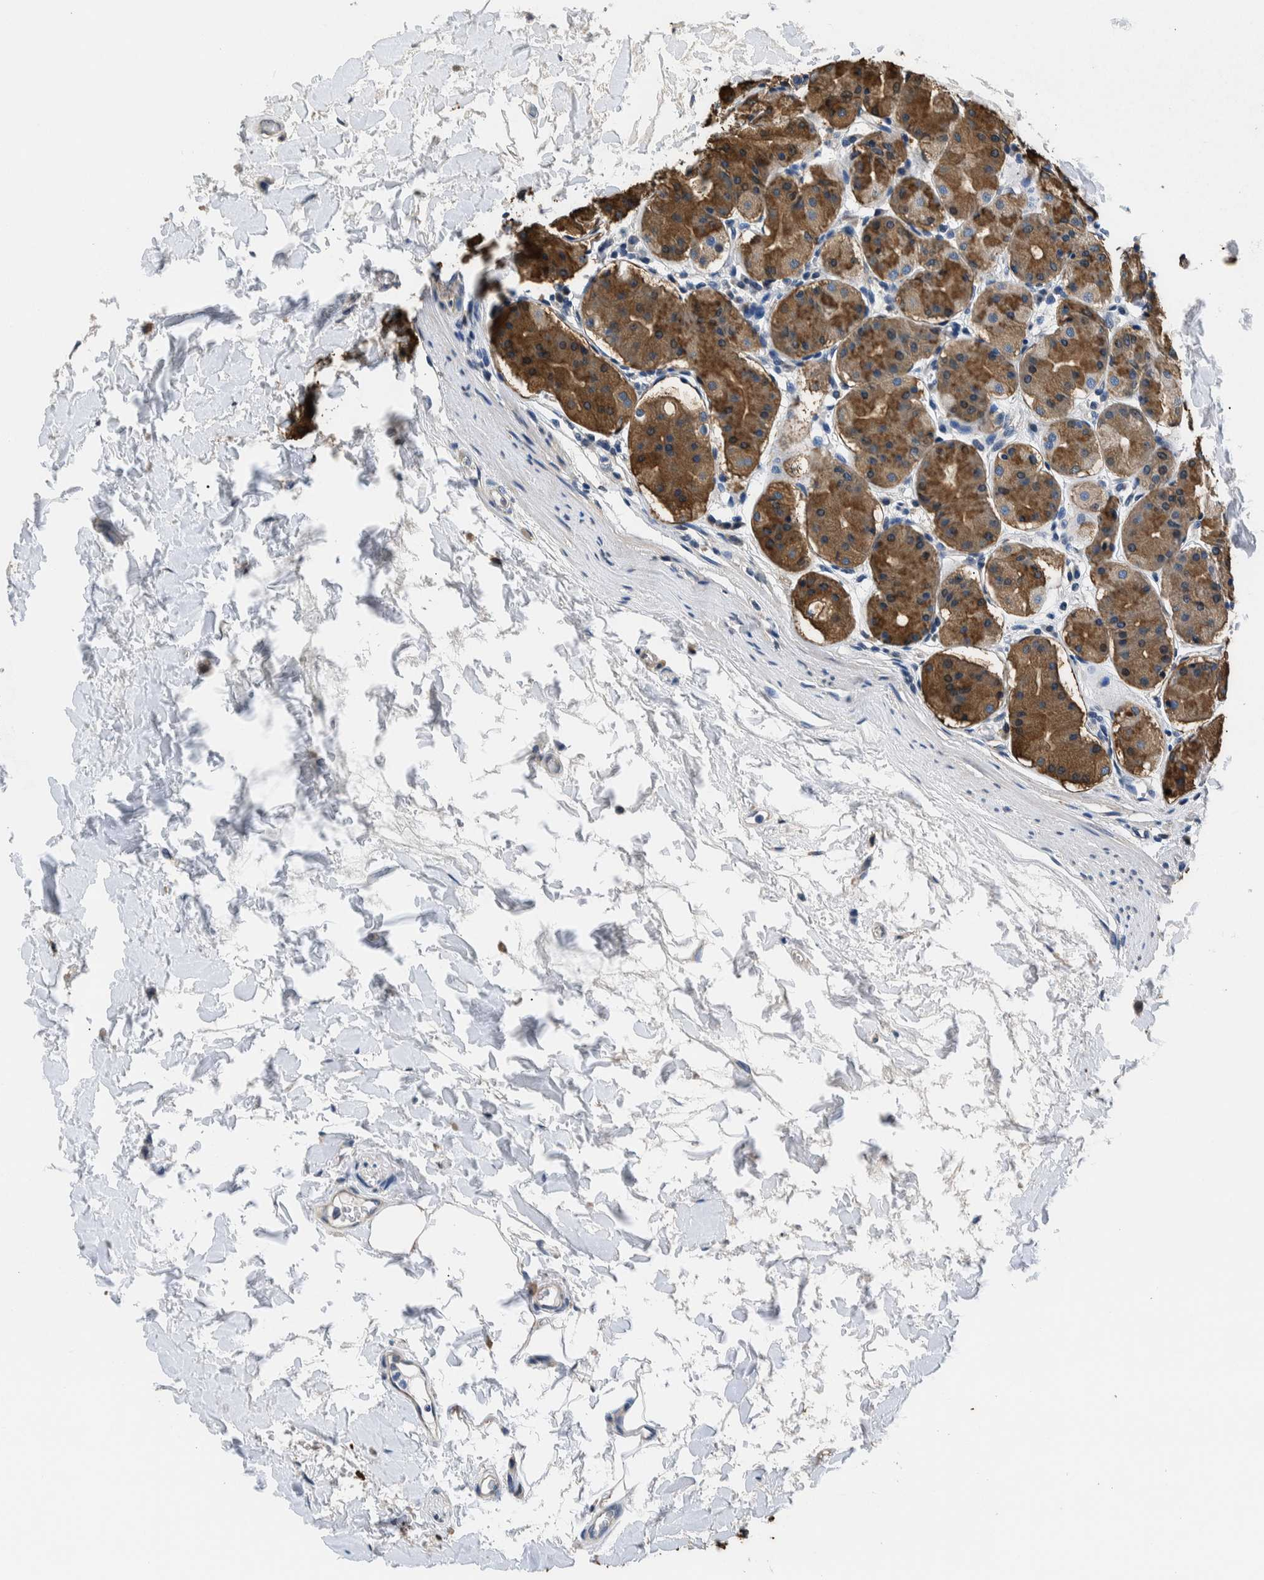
{"staining": {"intensity": "moderate", "quantity": "25%-75%", "location": "cytoplasmic/membranous"}, "tissue": "stomach", "cell_type": "Glandular cells", "image_type": "normal", "snomed": [{"axis": "morphology", "description": "Normal tissue, NOS"}, {"axis": "topography", "description": "Stomach"}, {"axis": "topography", "description": "Stomach, lower"}], "caption": "About 25%-75% of glandular cells in benign stomach display moderate cytoplasmic/membranous protein staining as visualized by brown immunohistochemical staining.", "gene": "NIBAN2", "patient": {"sex": "female", "age": 56}}